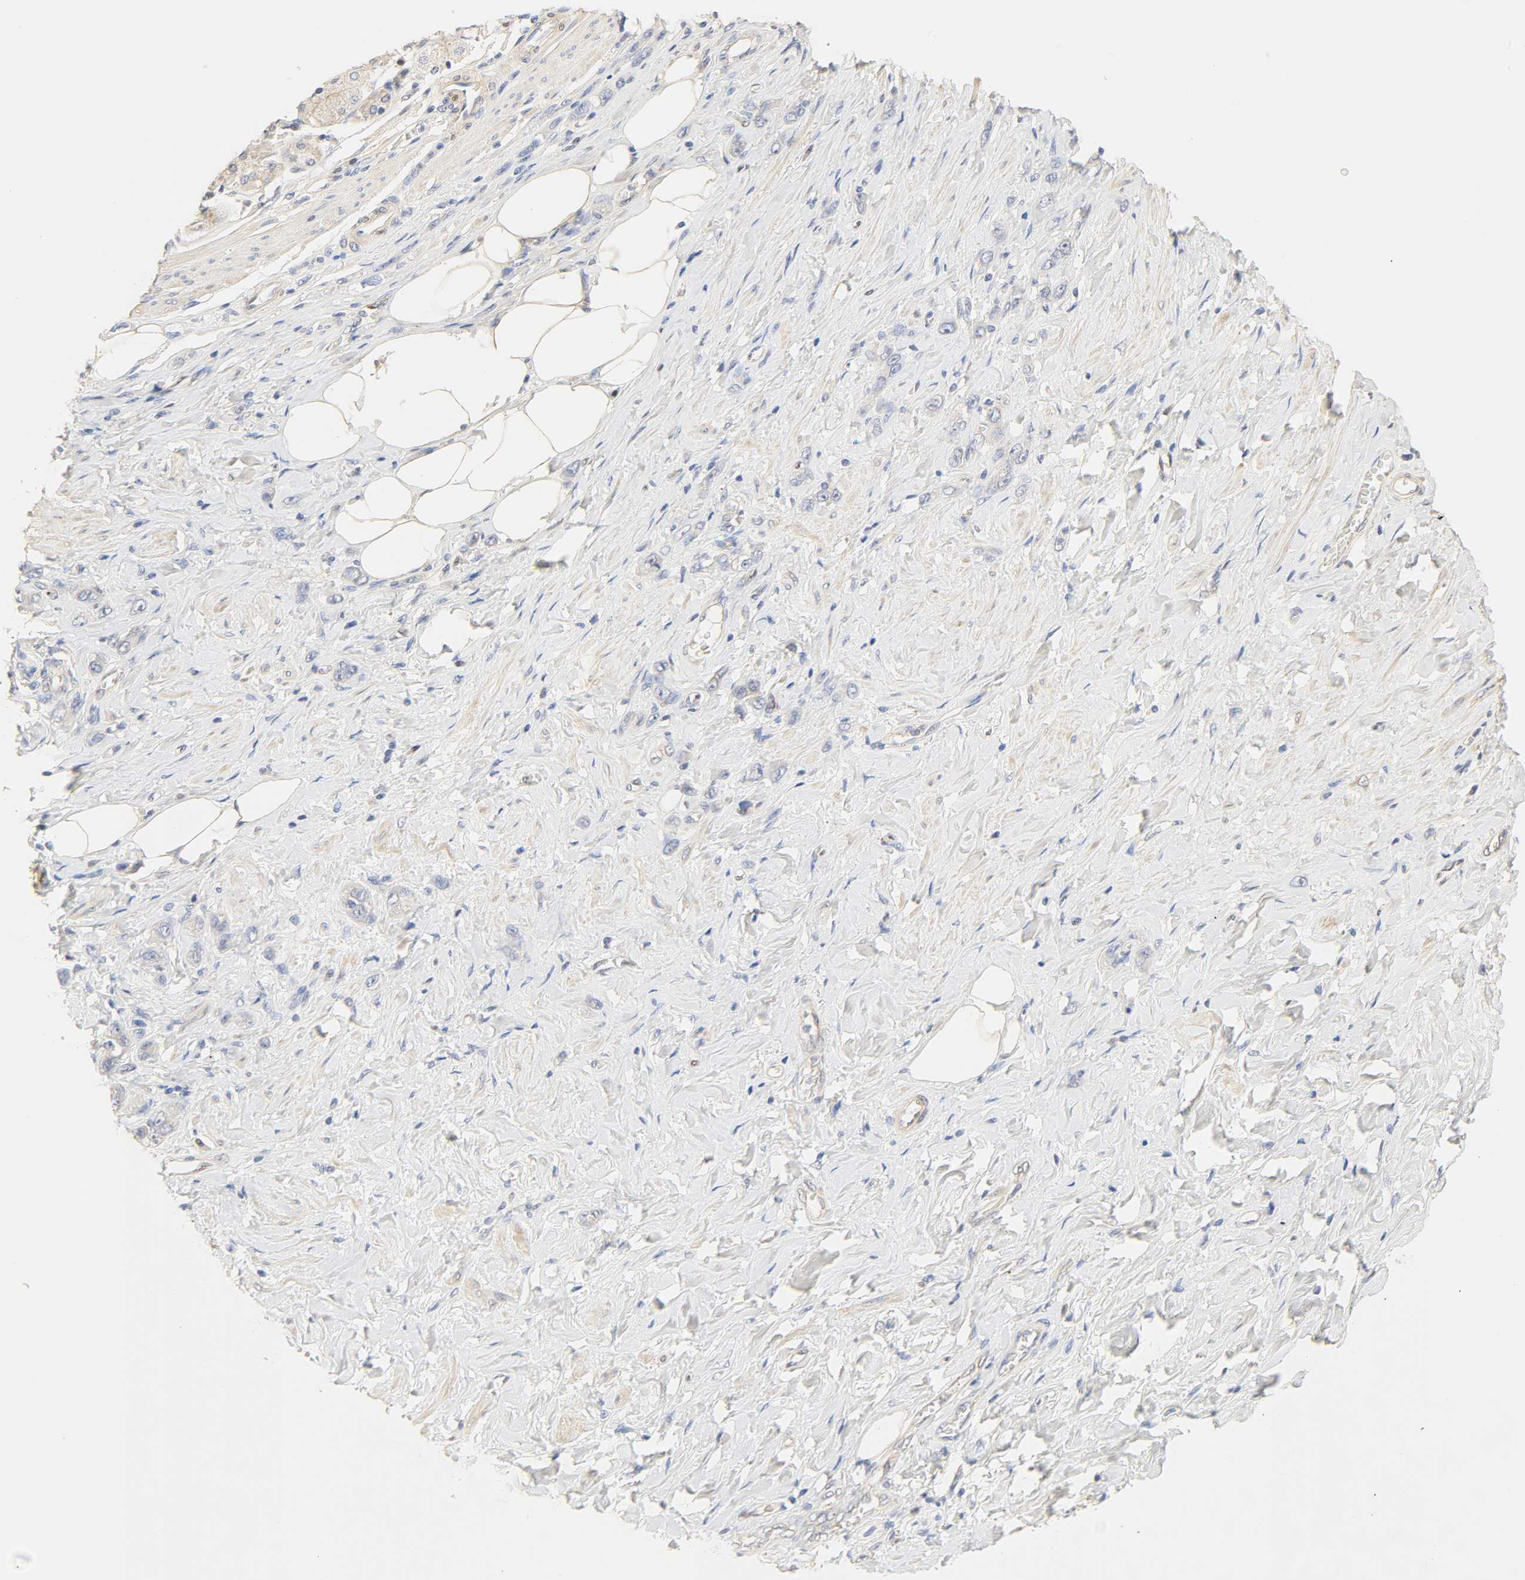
{"staining": {"intensity": "negative", "quantity": "none", "location": "none"}, "tissue": "stomach cancer", "cell_type": "Tumor cells", "image_type": "cancer", "snomed": [{"axis": "morphology", "description": "Adenocarcinoma, NOS"}, {"axis": "topography", "description": "Stomach"}], "caption": "Stomach adenocarcinoma was stained to show a protein in brown. There is no significant expression in tumor cells.", "gene": "BORCS8-MEF2B", "patient": {"sex": "male", "age": 82}}